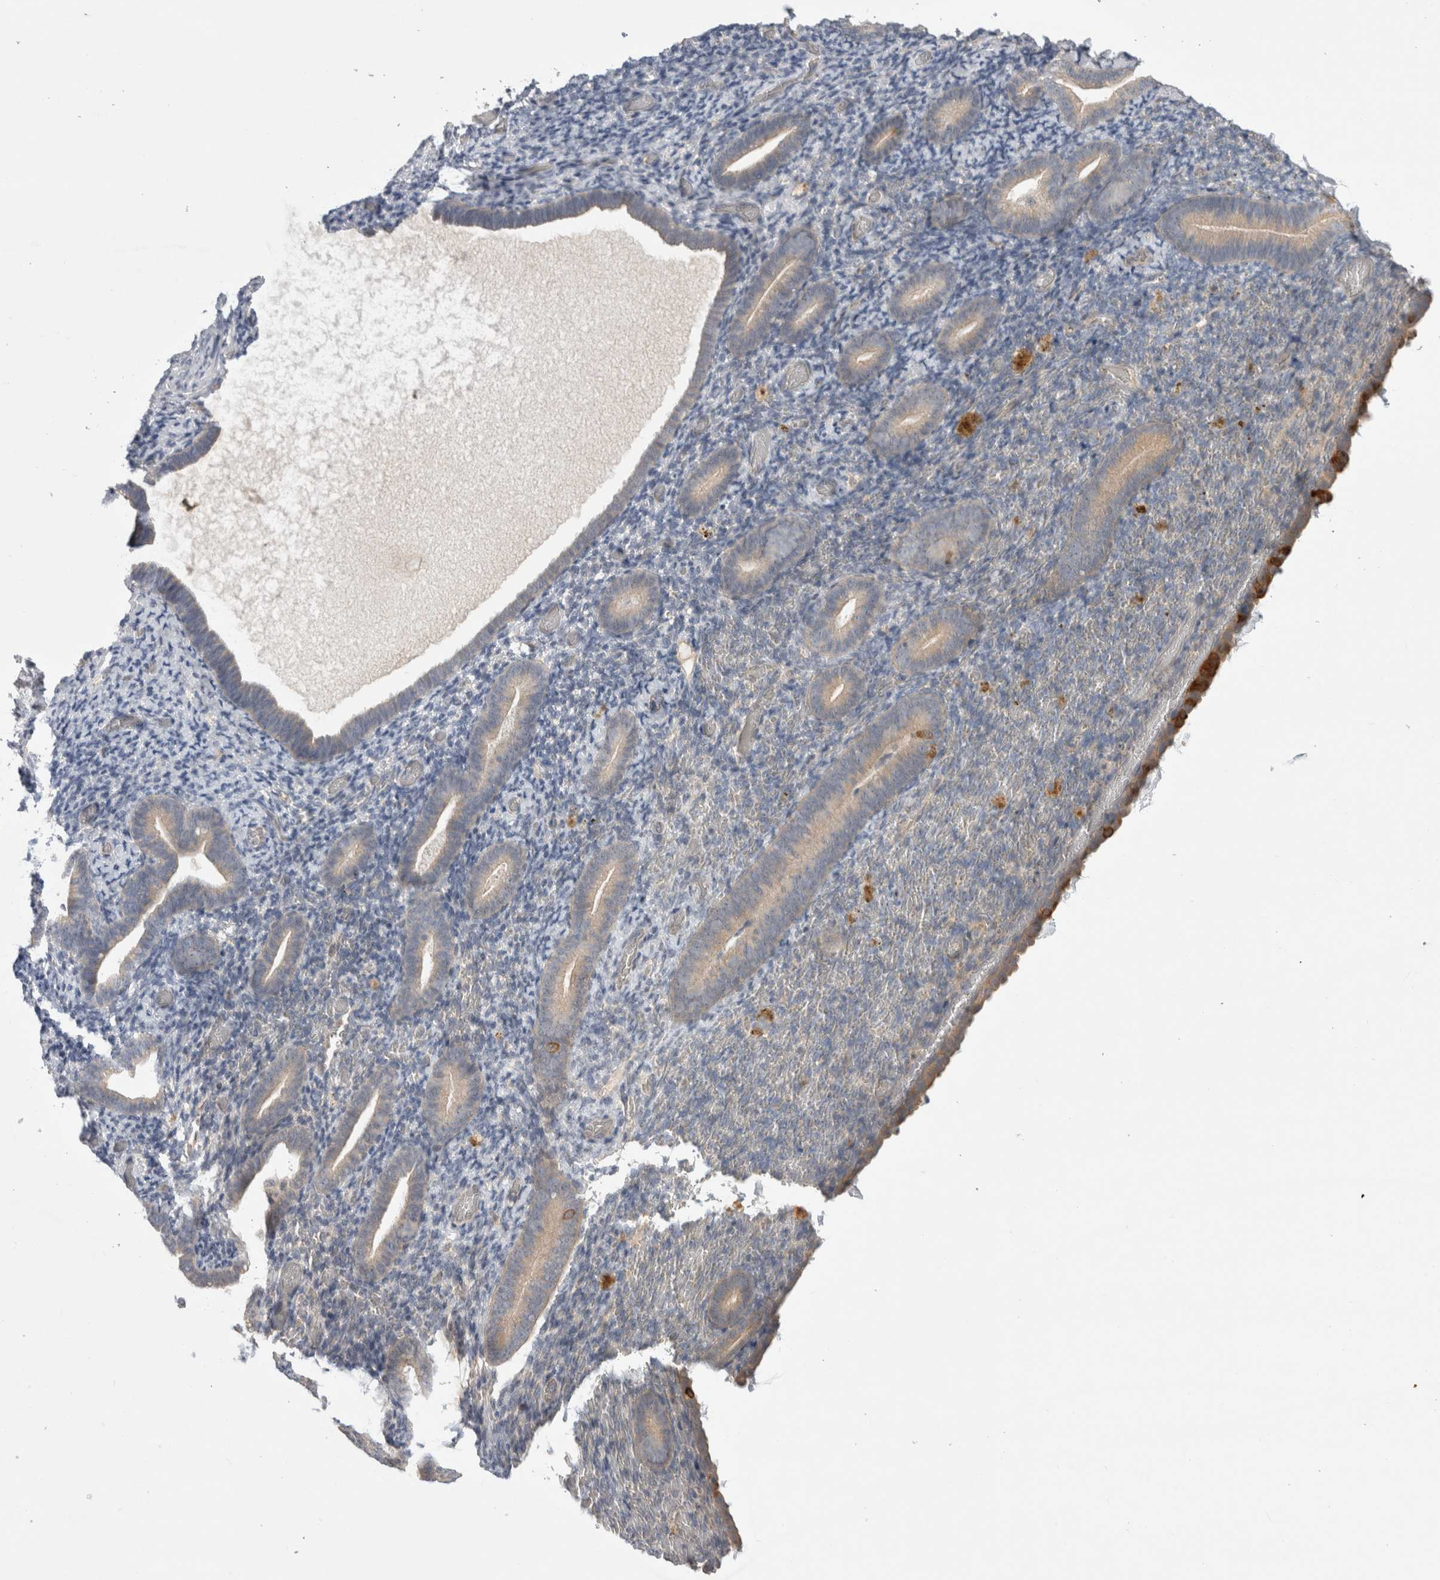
{"staining": {"intensity": "negative", "quantity": "none", "location": "none"}, "tissue": "endometrium", "cell_type": "Cells in endometrial stroma", "image_type": "normal", "snomed": [{"axis": "morphology", "description": "Normal tissue, NOS"}, {"axis": "topography", "description": "Endometrium"}], "caption": "There is no significant staining in cells in endometrial stroma of endometrium. (DAB immunohistochemistry (IHC) with hematoxylin counter stain).", "gene": "CERS3", "patient": {"sex": "female", "age": 51}}